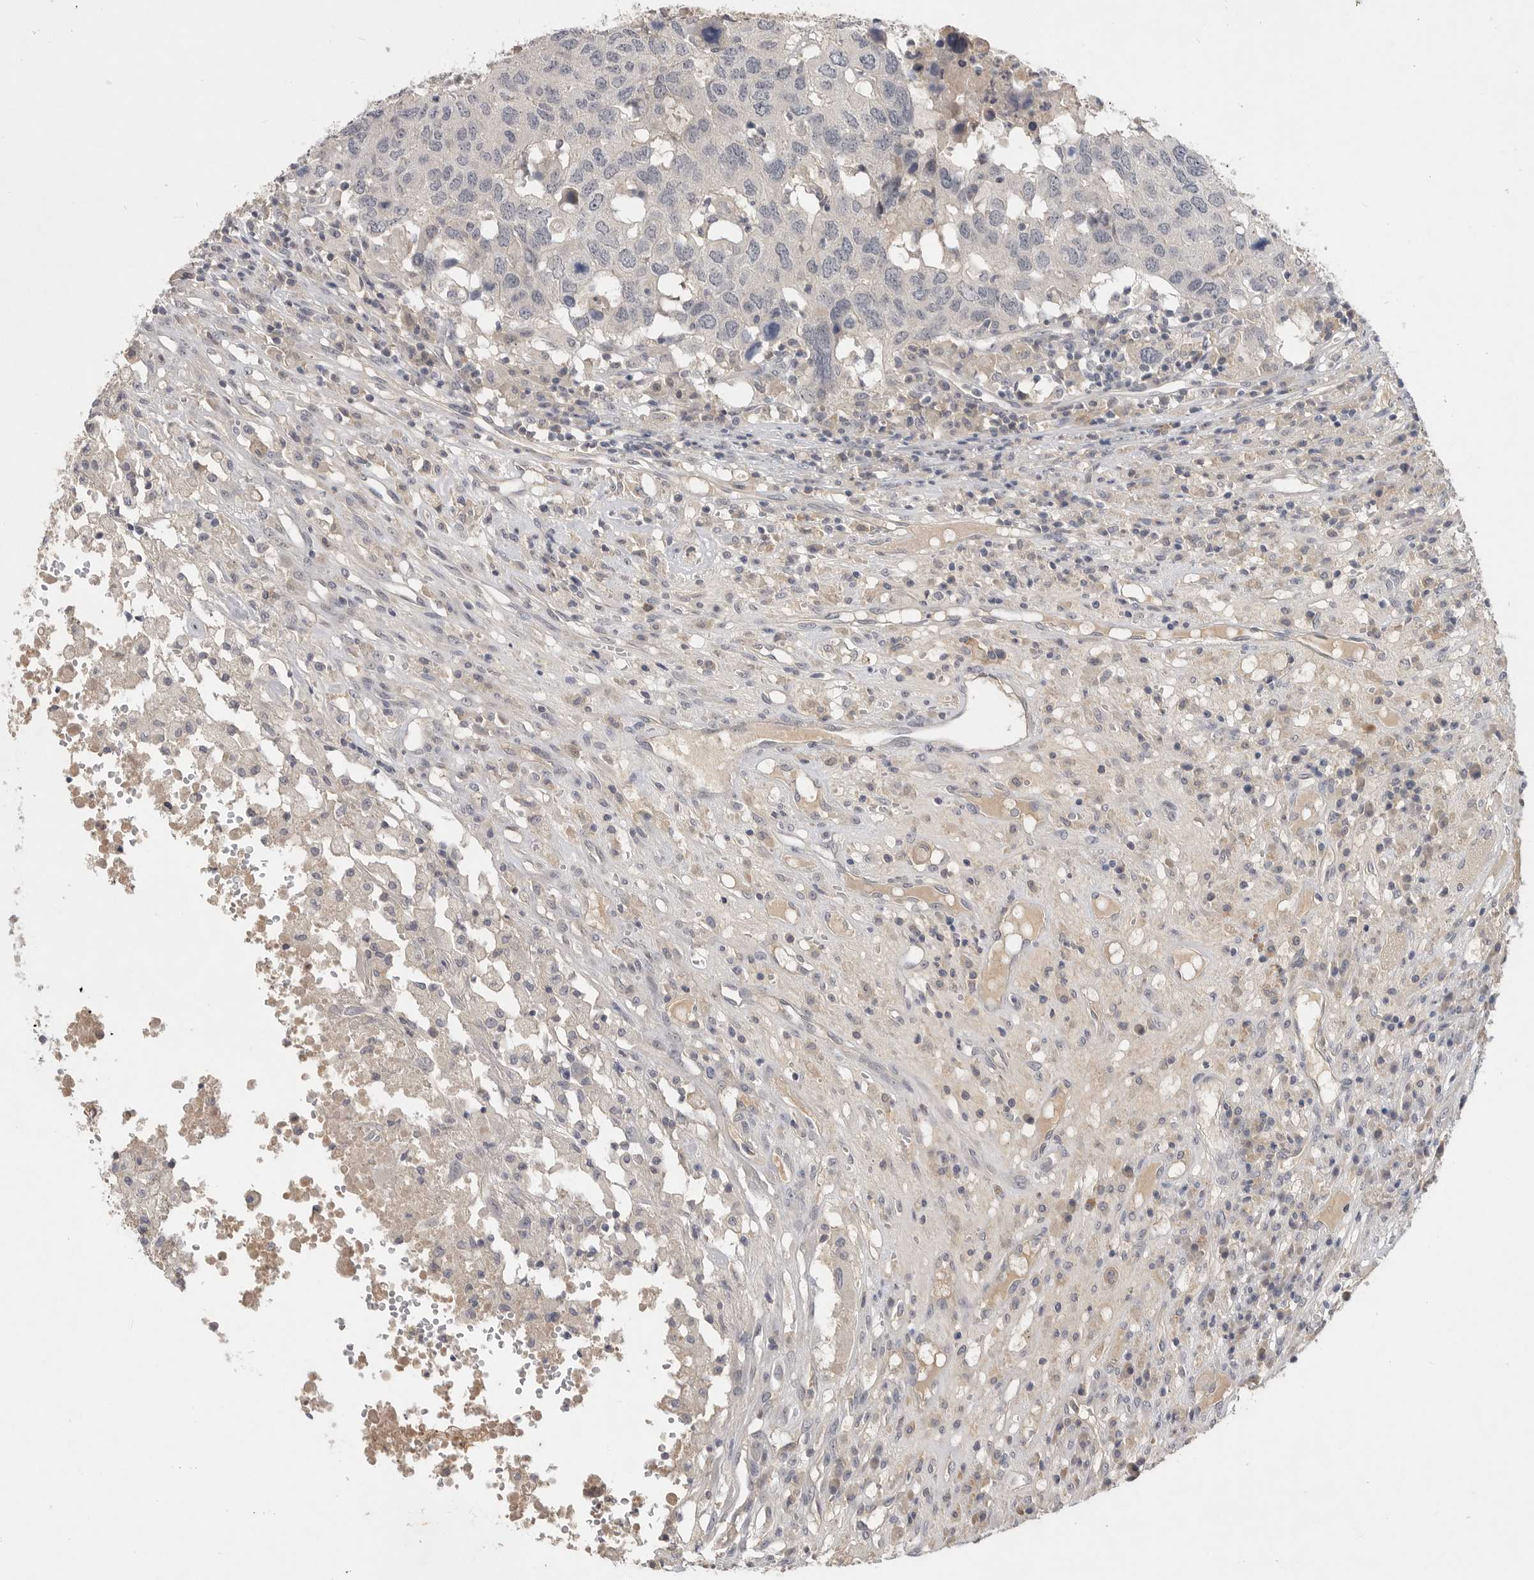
{"staining": {"intensity": "negative", "quantity": "none", "location": "none"}, "tissue": "head and neck cancer", "cell_type": "Tumor cells", "image_type": "cancer", "snomed": [{"axis": "morphology", "description": "Squamous cell carcinoma, NOS"}, {"axis": "topography", "description": "Head-Neck"}], "caption": "There is no significant expression in tumor cells of head and neck cancer.", "gene": "ITGAD", "patient": {"sex": "male", "age": 66}}